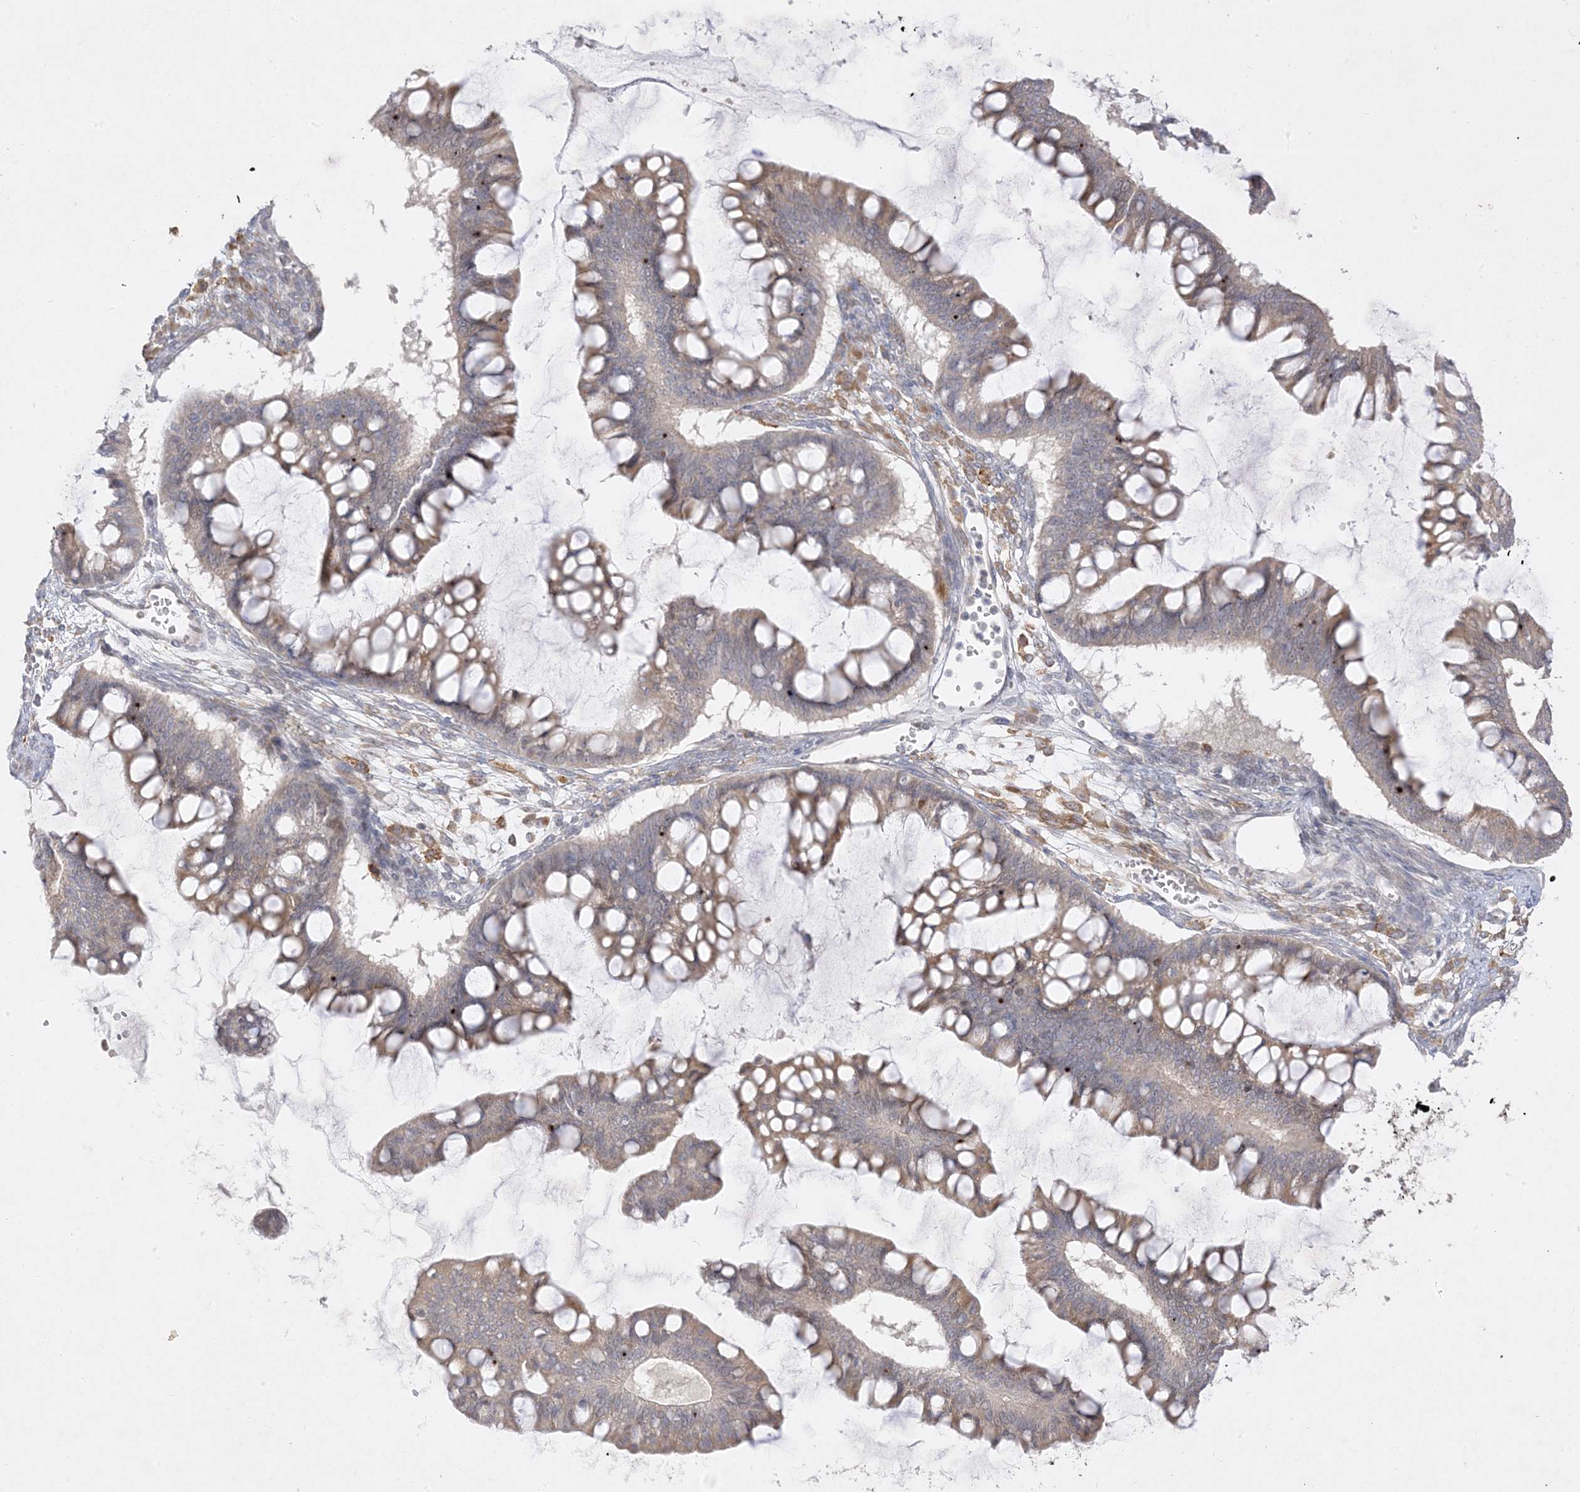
{"staining": {"intensity": "weak", "quantity": "25%-75%", "location": "cytoplasmic/membranous"}, "tissue": "ovarian cancer", "cell_type": "Tumor cells", "image_type": "cancer", "snomed": [{"axis": "morphology", "description": "Cystadenocarcinoma, mucinous, NOS"}, {"axis": "topography", "description": "Ovary"}], "caption": "Tumor cells reveal low levels of weak cytoplasmic/membranous expression in about 25%-75% of cells in human ovarian cancer (mucinous cystadenocarcinoma).", "gene": "C2CD2", "patient": {"sex": "female", "age": 73}}